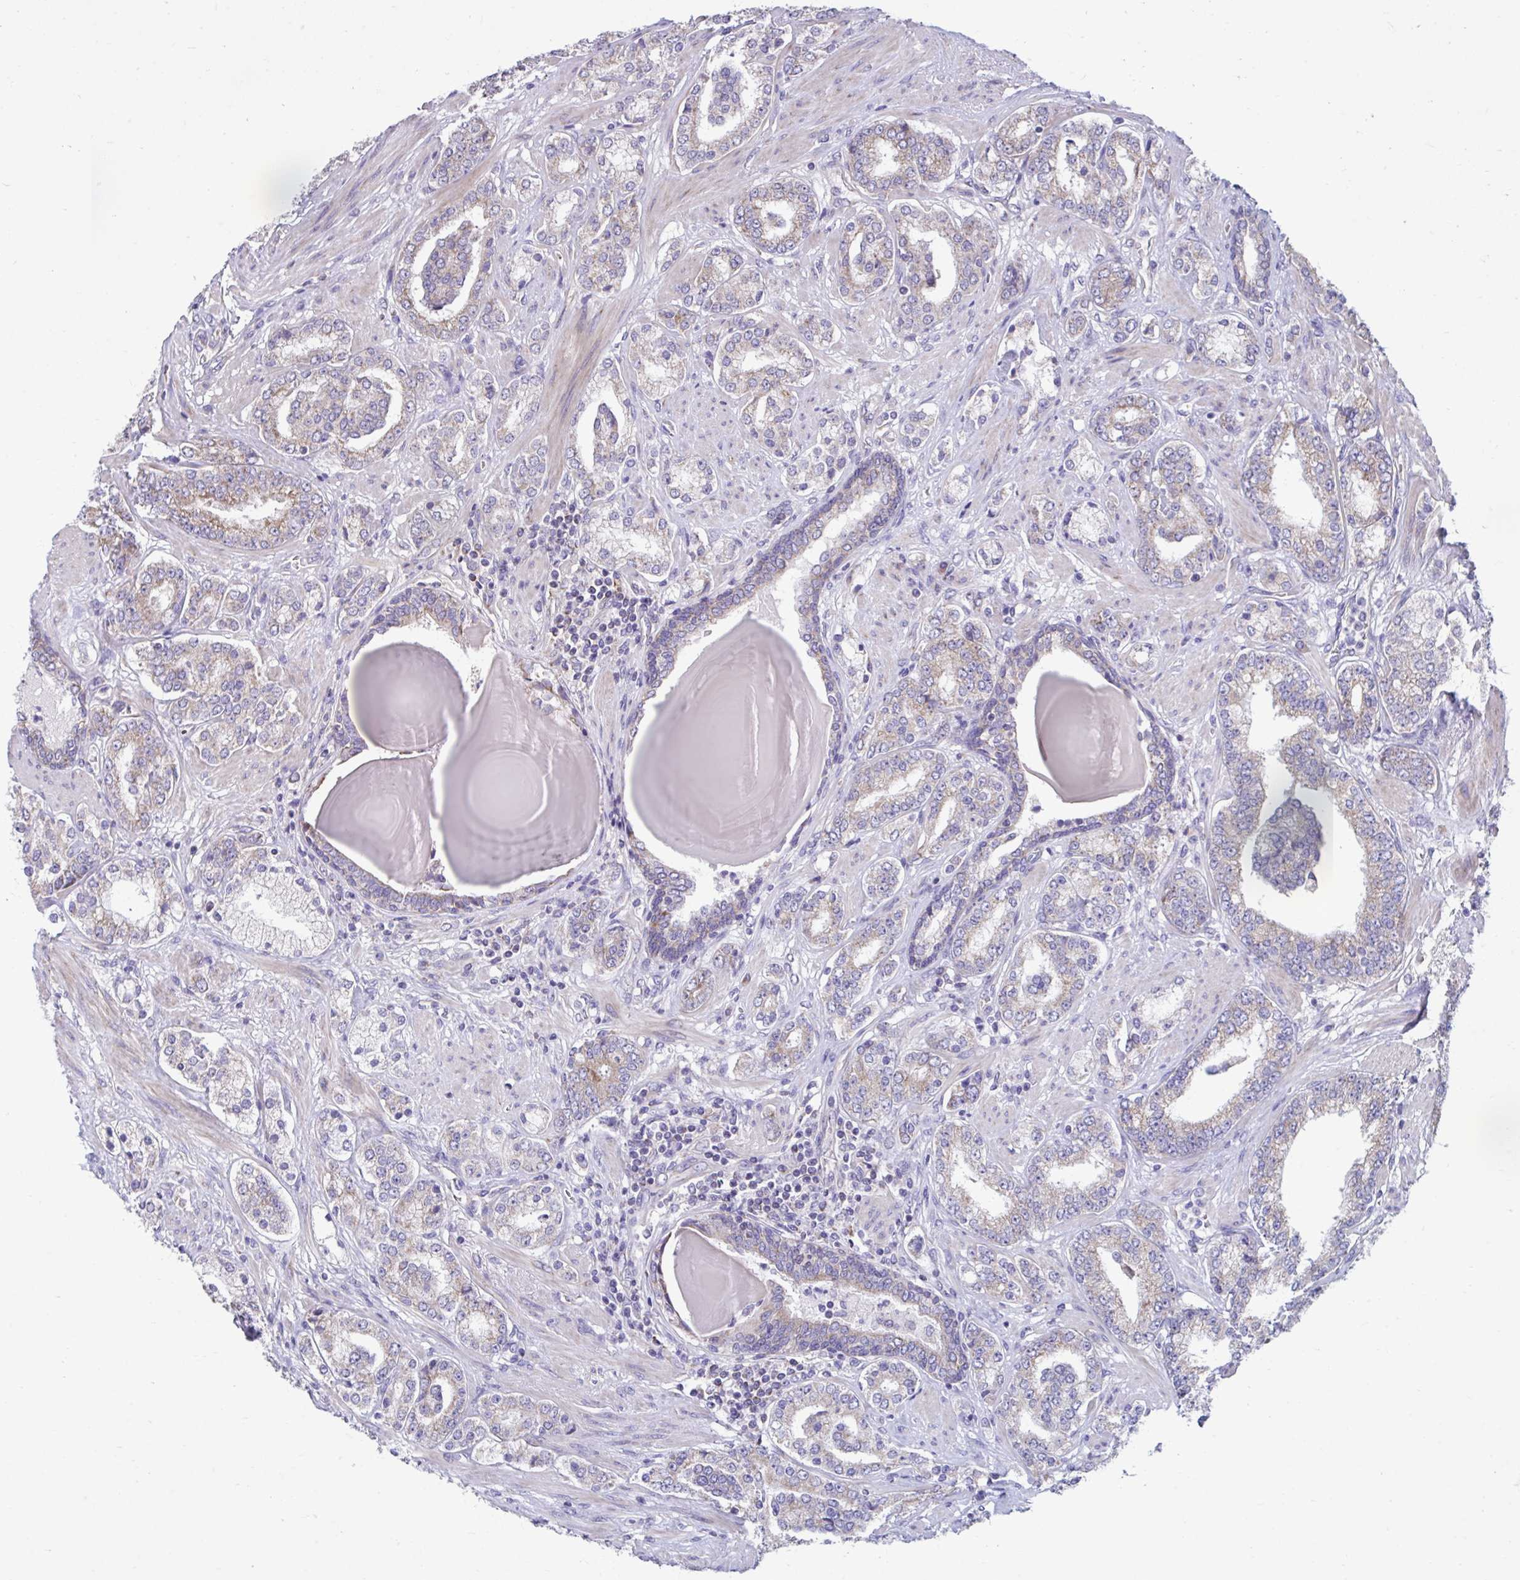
{"staining": {"intensity": "weak", "quantity": "25%-75%", "location": "cytoplasmic/membranous"}, "tissue": "prostate cancer", "cell_type": "Tumor cells", "image_type": "cancer", "snomed": [{"axis": "morphology", "description": "Adenocarcinoma, High grade"}, {"axis": "topography", "description": "Prostate"}], "caption": "IHC staining of prostate cancer, which reveals low levels of weak cytoplasmic/membranous expression in about 25%-75% of tumor cells indicating weak cytoplasmic/membranous protein staining. The staining was performed using DAB (3,3'-diaminobenzidine) (brown) for protein detection and nuclei were counterstained in hematoxylin (blue).", "gene": "LINGO4", "patient": {"sex": "male", "age": 62}}